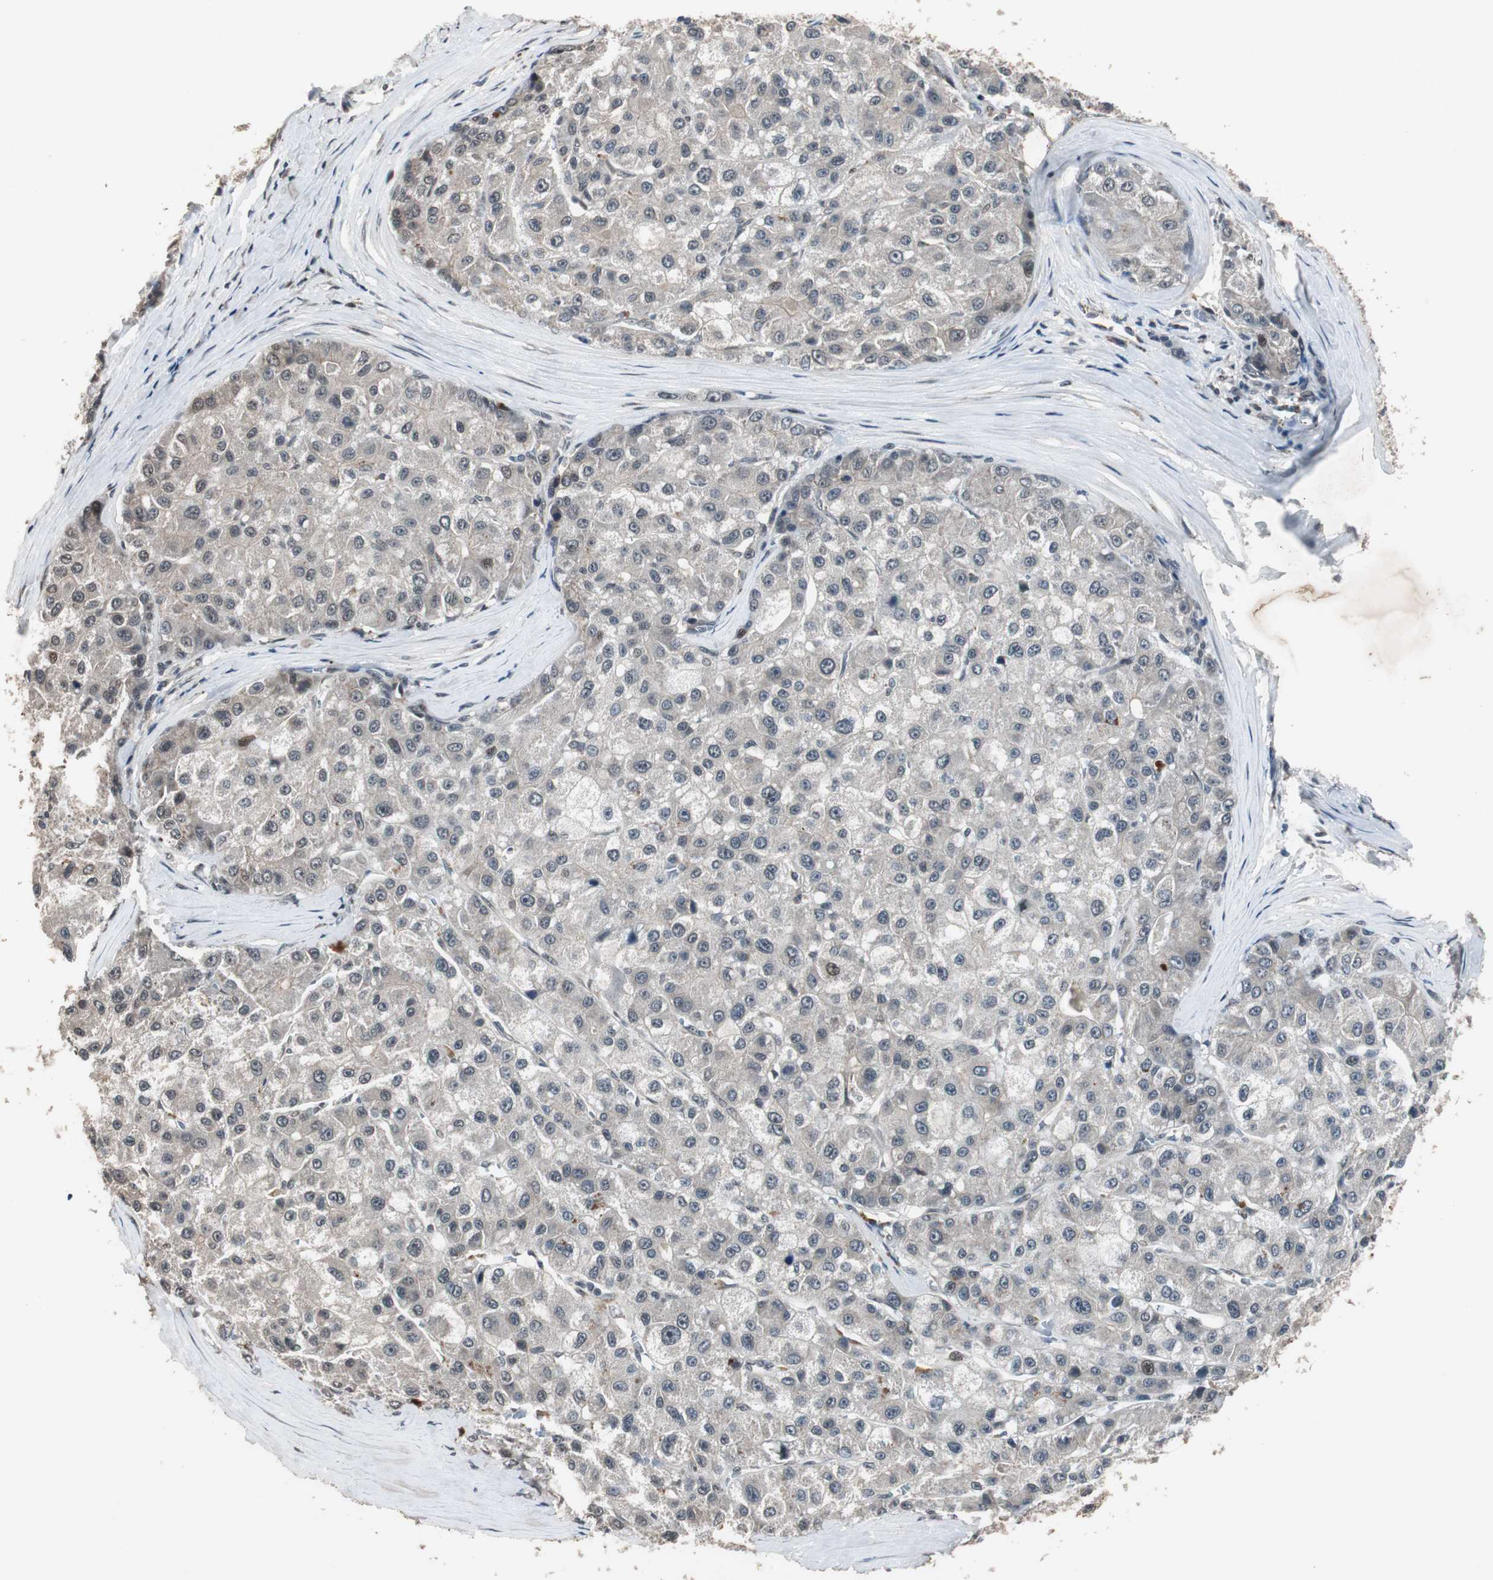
{"staining": {"intensity": "negative", "quantity": "none", "location": "none"}, "tissue": "liver cancer", "cell_type": "Tumor cells", "image_type": "cancer", "snomed": [{"axis": "morphology", "description": "Carcinoma, Hepatocellular, NOS"}, {"axis": "topography", "description": "Liver"}], "caption": "This histopathology image is of liver cancer stained with immunohistochemistry (IHC) to label a protein in brown with the nuclei are counter-stained blue. There is no staining in tumor cells.", "gene": "BOLA1", "patient": {"sex": "male", "age": 80}}